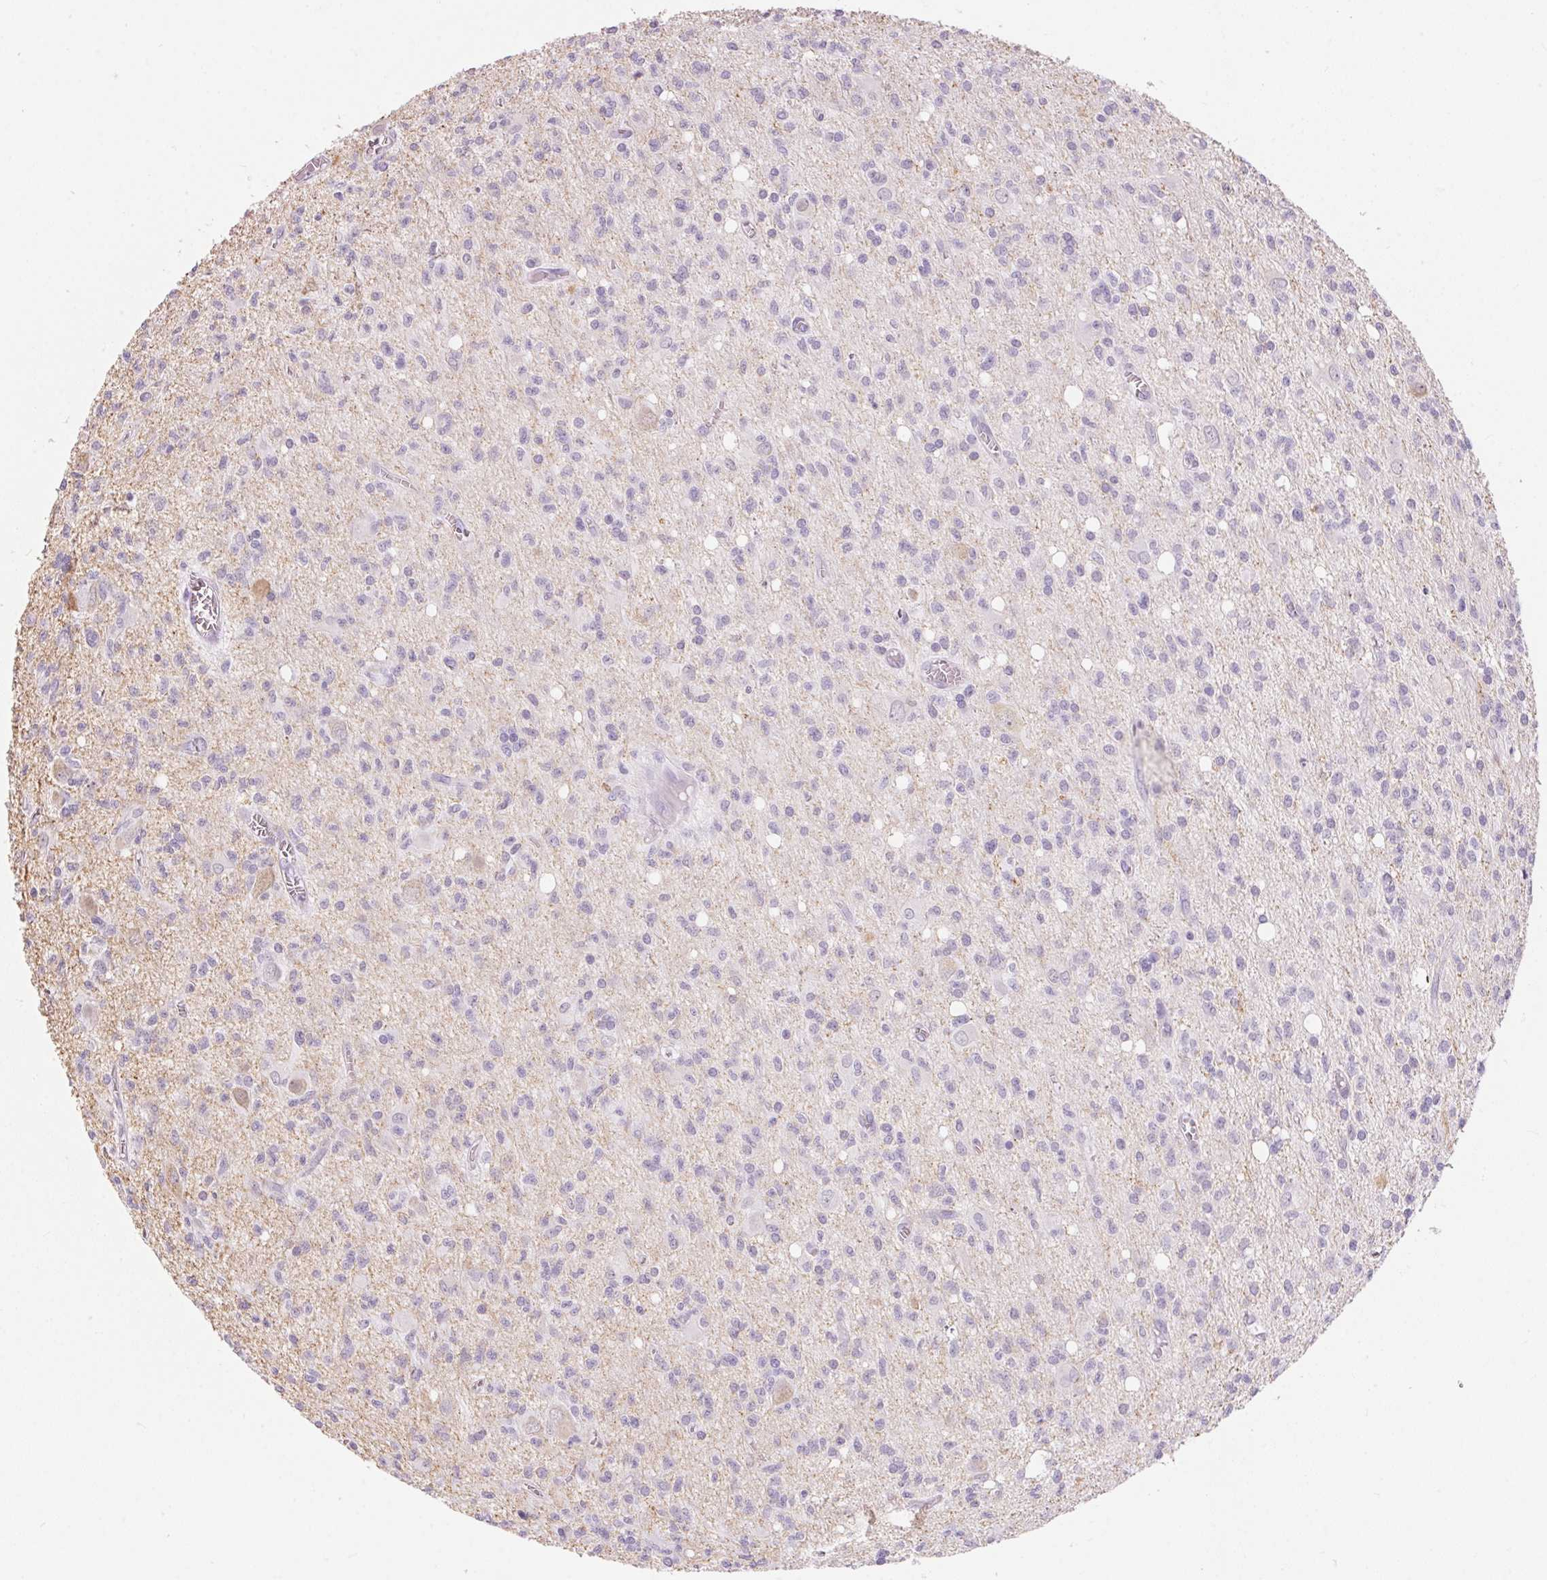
{"staining": {"intensity": "negative", "quantity": "none", "location": "none"}, "tissue": "glioma", "cell_type": "Tumor cells", "image_type": "cancer", "snomed": [{"axis": "morphology", "description": "Glioma, malignant, Low grade"}, {"axis": "topography", "description": "Brain"}], "caption": "Immunohistochemical staining of human glioma demonstrates no significant staining in tumor cells.", "gene": "CADPS", "patient": {"sex": "male", "age": 64}}